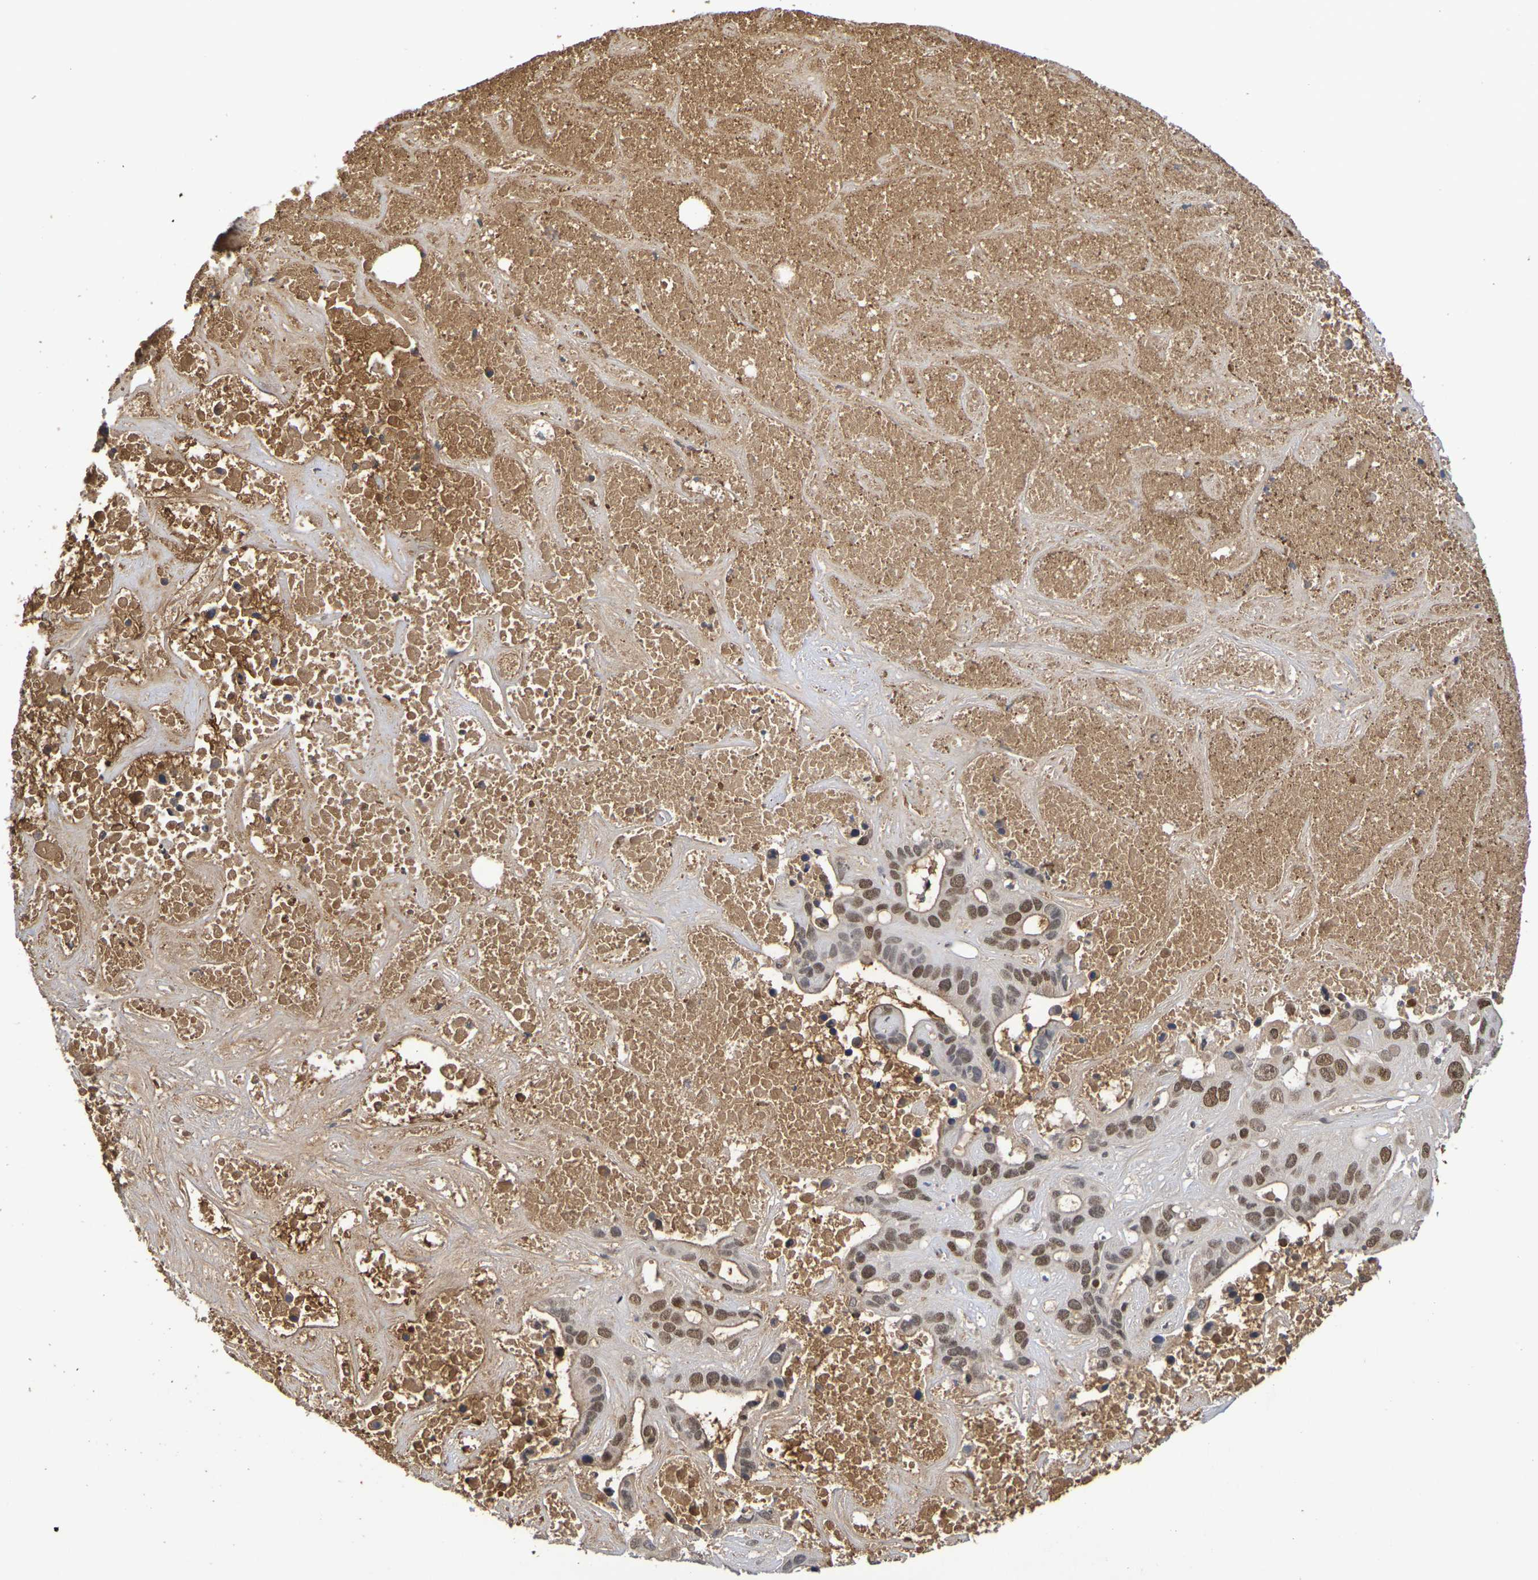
{"staining": {"intensity": "moderate", "quantity": ">75%", "location": "cytoplasmic/membranous,nuclear"}, "tissue": "liver cancer", "cell_type": "Tumor cells", "image_type": "cancer", "snomed": [{"axis": "morphology", "description": "Cholangiocarcinoma"}, {"axis": "topography", "description": "Liver"}], "caption": "Liver cholangiocarcinoma stained for a protein (brown) exhibits moderate cytoplasmic/membranous and nuclear positive positivity in approximately >75% of tumor cells.", "gene": "TERF2", "patient": {"sex": "female", "age": 65}}